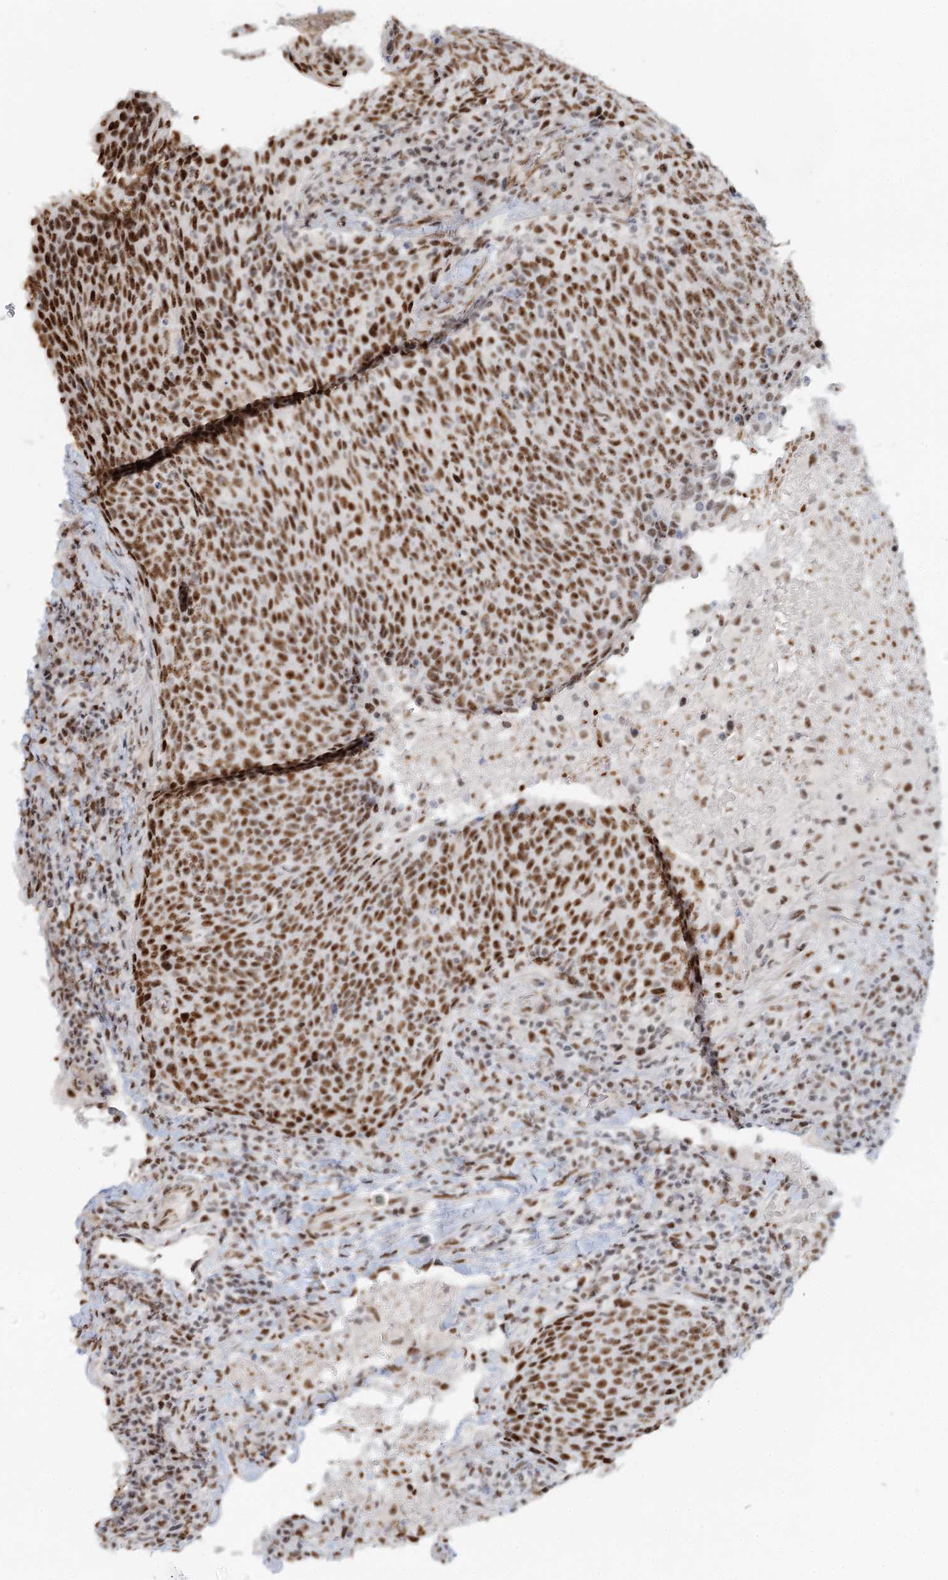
{"staining": {"intensity": "strong", "quantity": ">75%", "location": "nuclear"}, "tissue": "head and neck cancer", "cell_type": "Tumor cells", "image_type": "cancer", "snomed": [{"axis": "morphology", "description": "Squamous cell carcinoma, NOS"}, {"axis": "morphology", "description": "Squamous cell carcinoma, metastatic, NOS"}, {"axis": "topography", "description": "Lymph node"}, {"axis": "topography", "description": "Head-Neck"}], "caption": "Brown immunohistochemical staining in human metastatic squamous cell carcinoma (head and neck) exhibits strong nuclear staining in about >75% of tumor cells. The protein of interest is shown in brown color, while the nuclei are stained blue.", "gene": "U2SURP", "patient": {"sex": "male", "age": 62}}